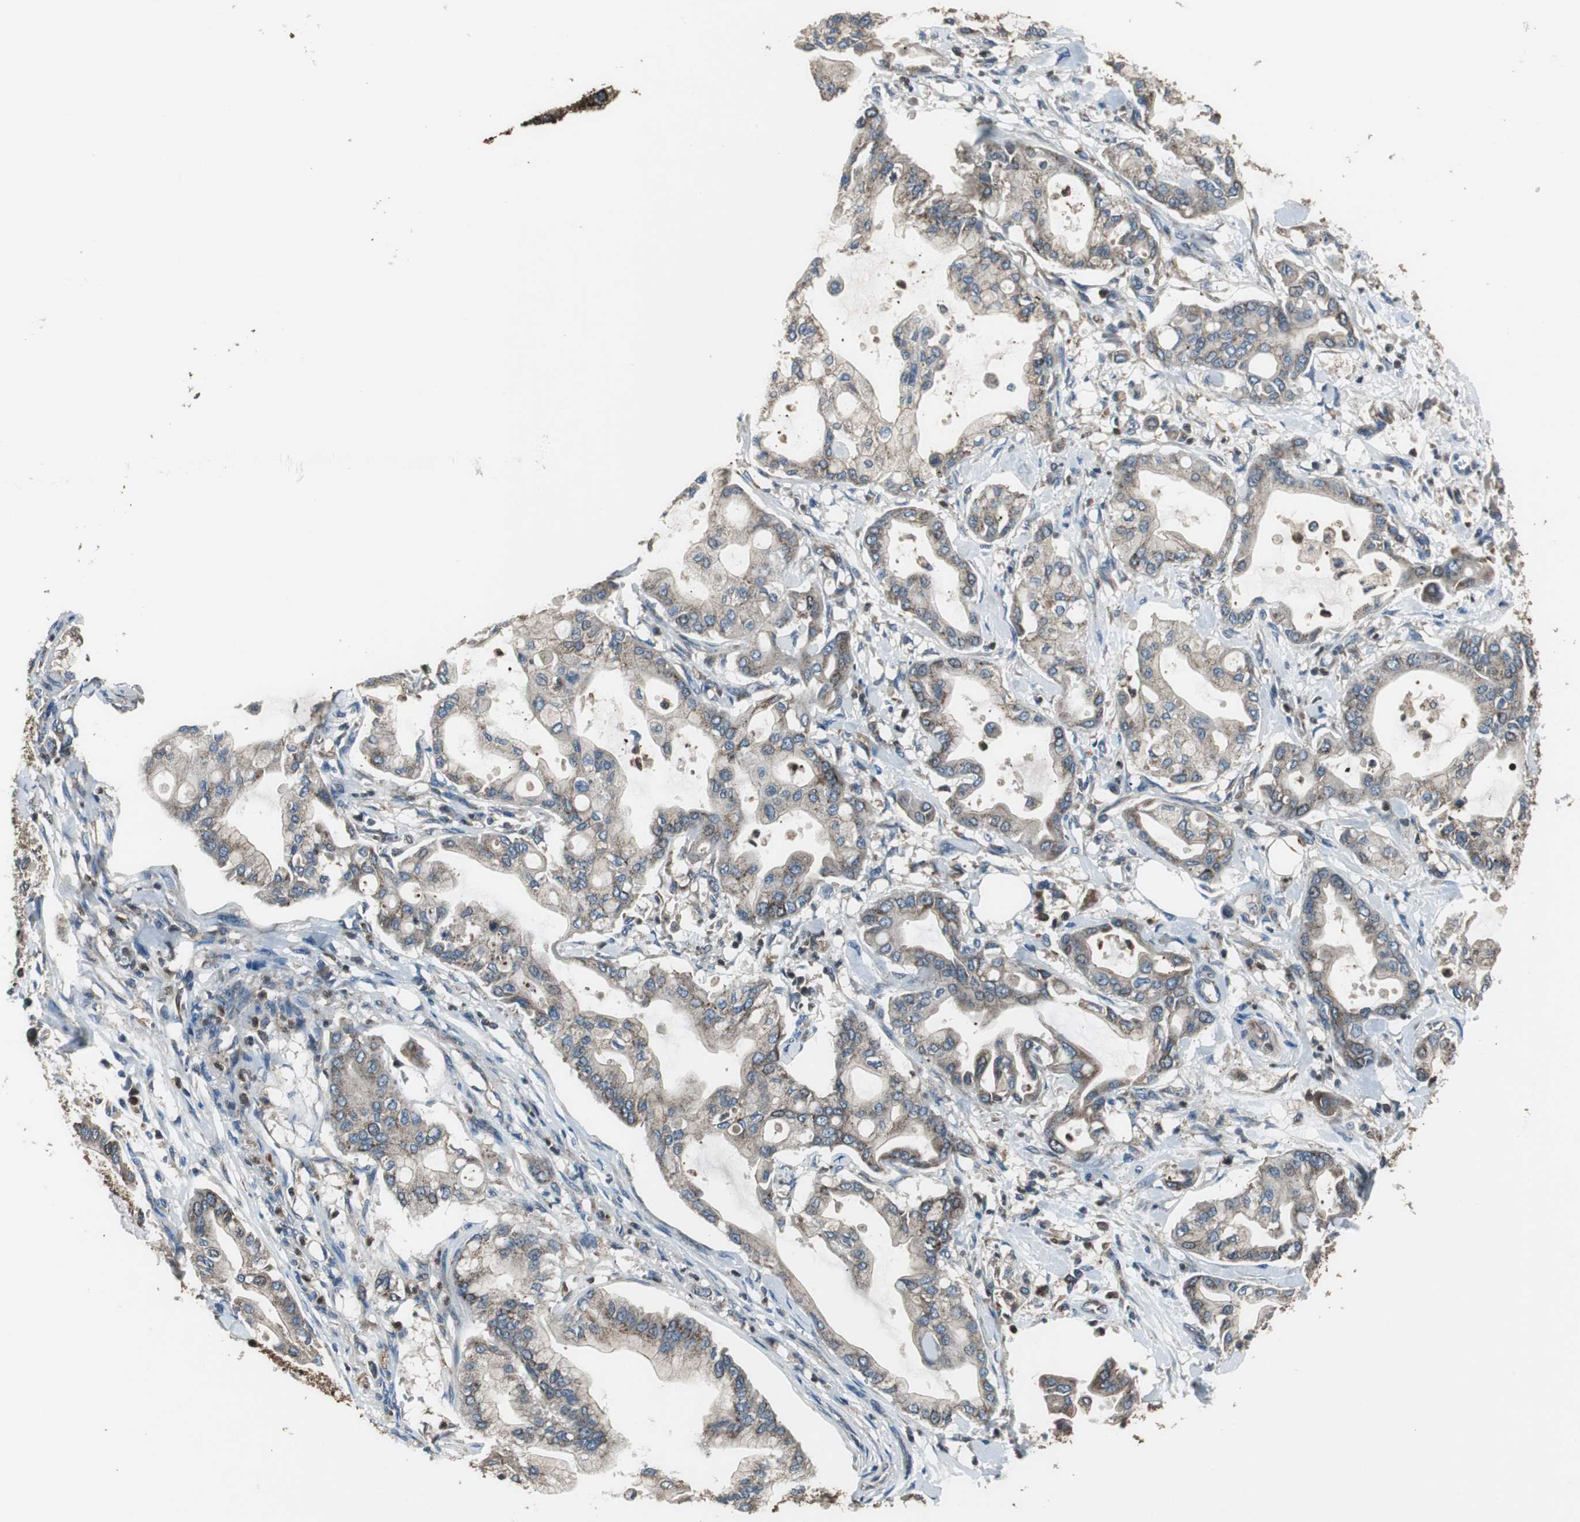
{"staining": {"intensity": "moderate", "quantity": ">75%", "location": "cytoplasmic/membranous"}, "tissue": "pancreatic cancer", "cell_type": "Tumor cells", "image_type": "cancer", "snomed": [{"axis": "morphology", "description": "Adenocarcinoma, NOS"}, {"axis": "morphology", "description": "Adenocarcinoma, metastatic, NOS"}, {"axis": "topography", "description": "Lymph node"}, {"axis": "topography", "description": "Pancreas"}, {"axis": "topography", "description": "Duodenum"}], "caption": "This histopathology image shows adenocarcinoma (pancreatic) stained with immunohistochemistry to label a protein in brown. The cytoplasmic/membranous of tumor cells show moderate positivity for the protein. Nuclei are counter-stained blue.", "gene": "PI4KB", "patient": {"sex": "female", "age": 64}}